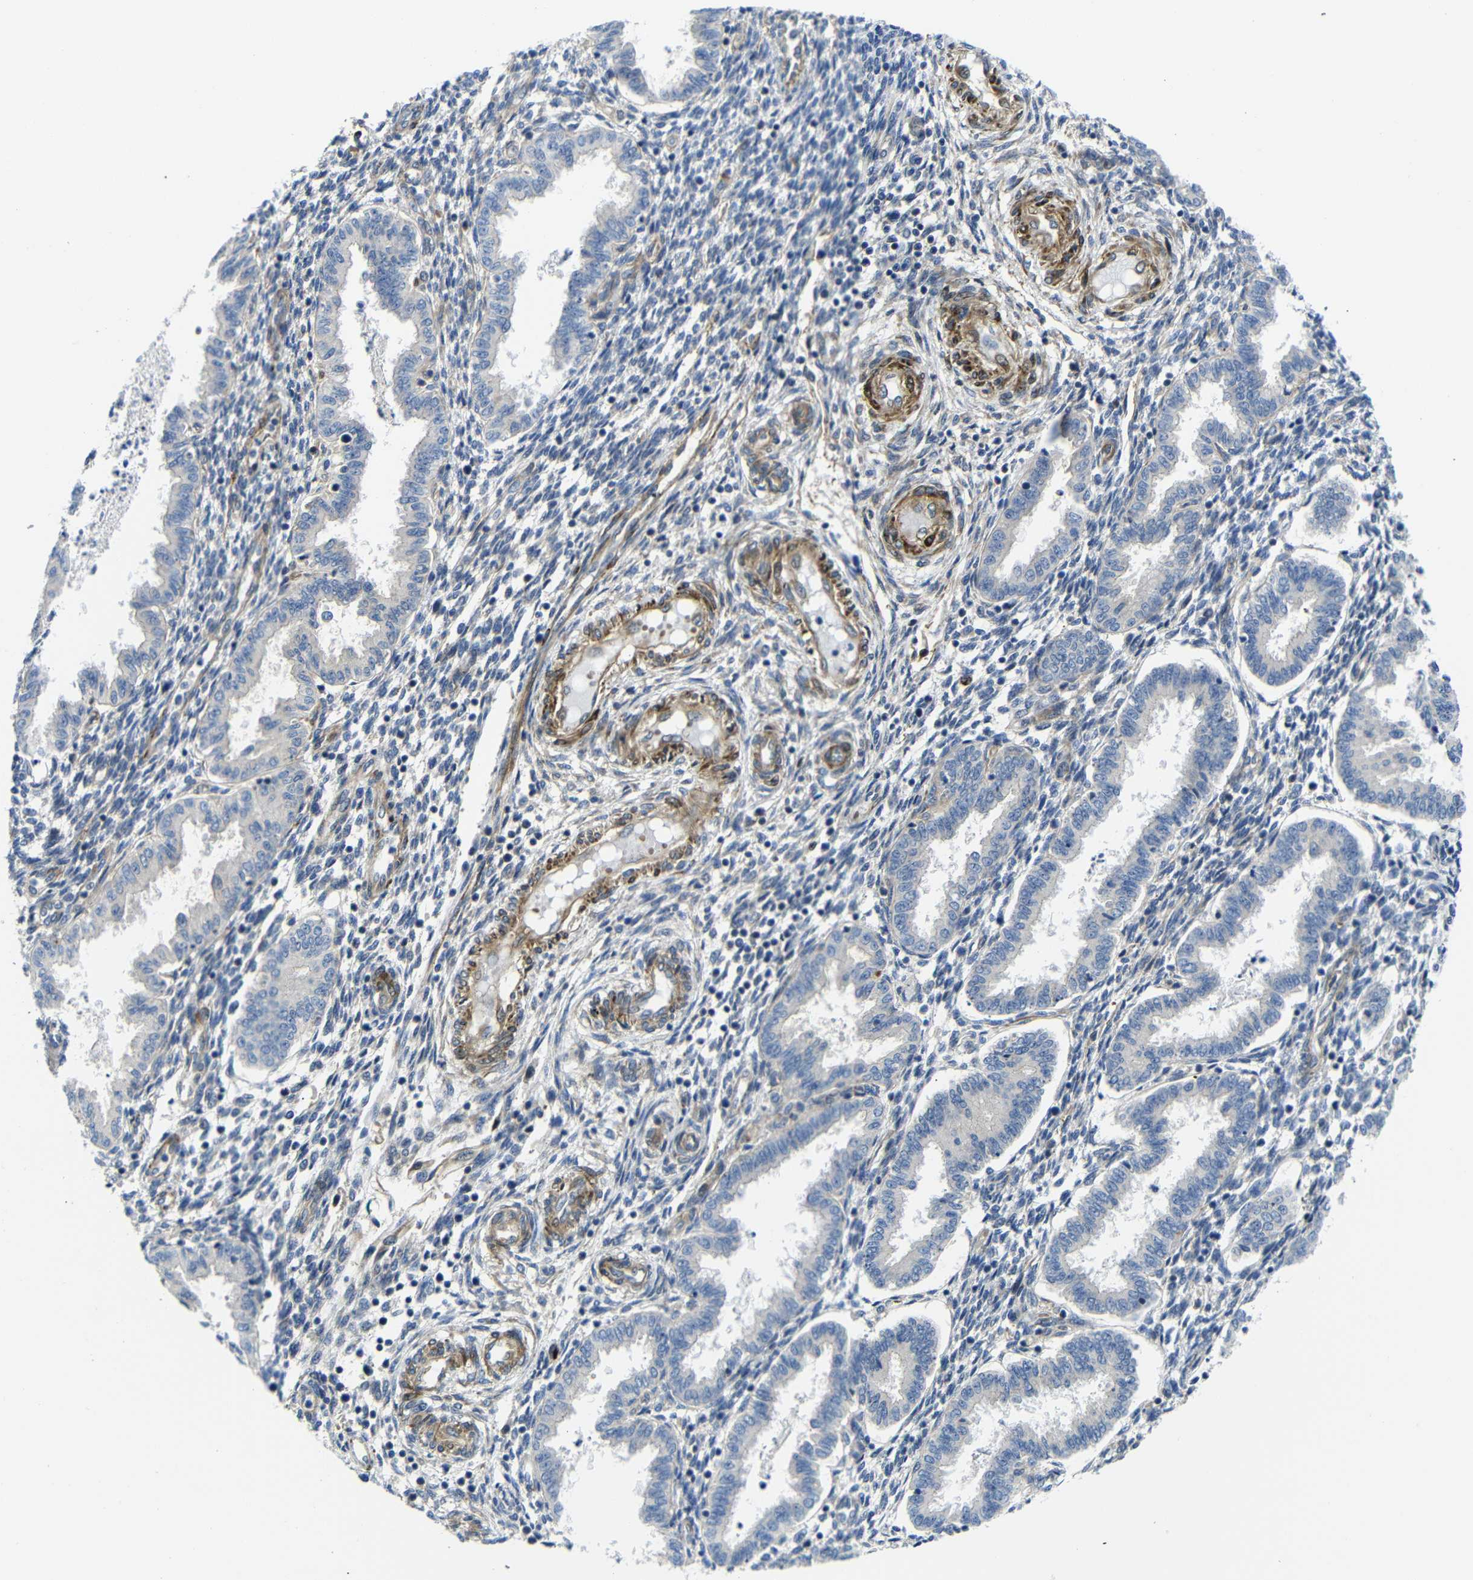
{"staining": {"intensity": "moderate", "quantity": "25%-75%", "location": "cytoplasmic/membranous"}, "tissue": "endometrium", "cell_type": "Cells in endometrial stroma", "image_type": "normal", "snomed": [{"axis": "morphology", "description": "Normal tissue, NOS"}, {"axis": "topography", "description": "Endometrium"}], "caption": "Protein expression analysis of benign endometrium shows moderate cytoplasmic/membranous staining in about 25%-75% of cells in endometrial stroma.", "gene": "PARP14", "patient": {"sex": "female", "age": 33}}